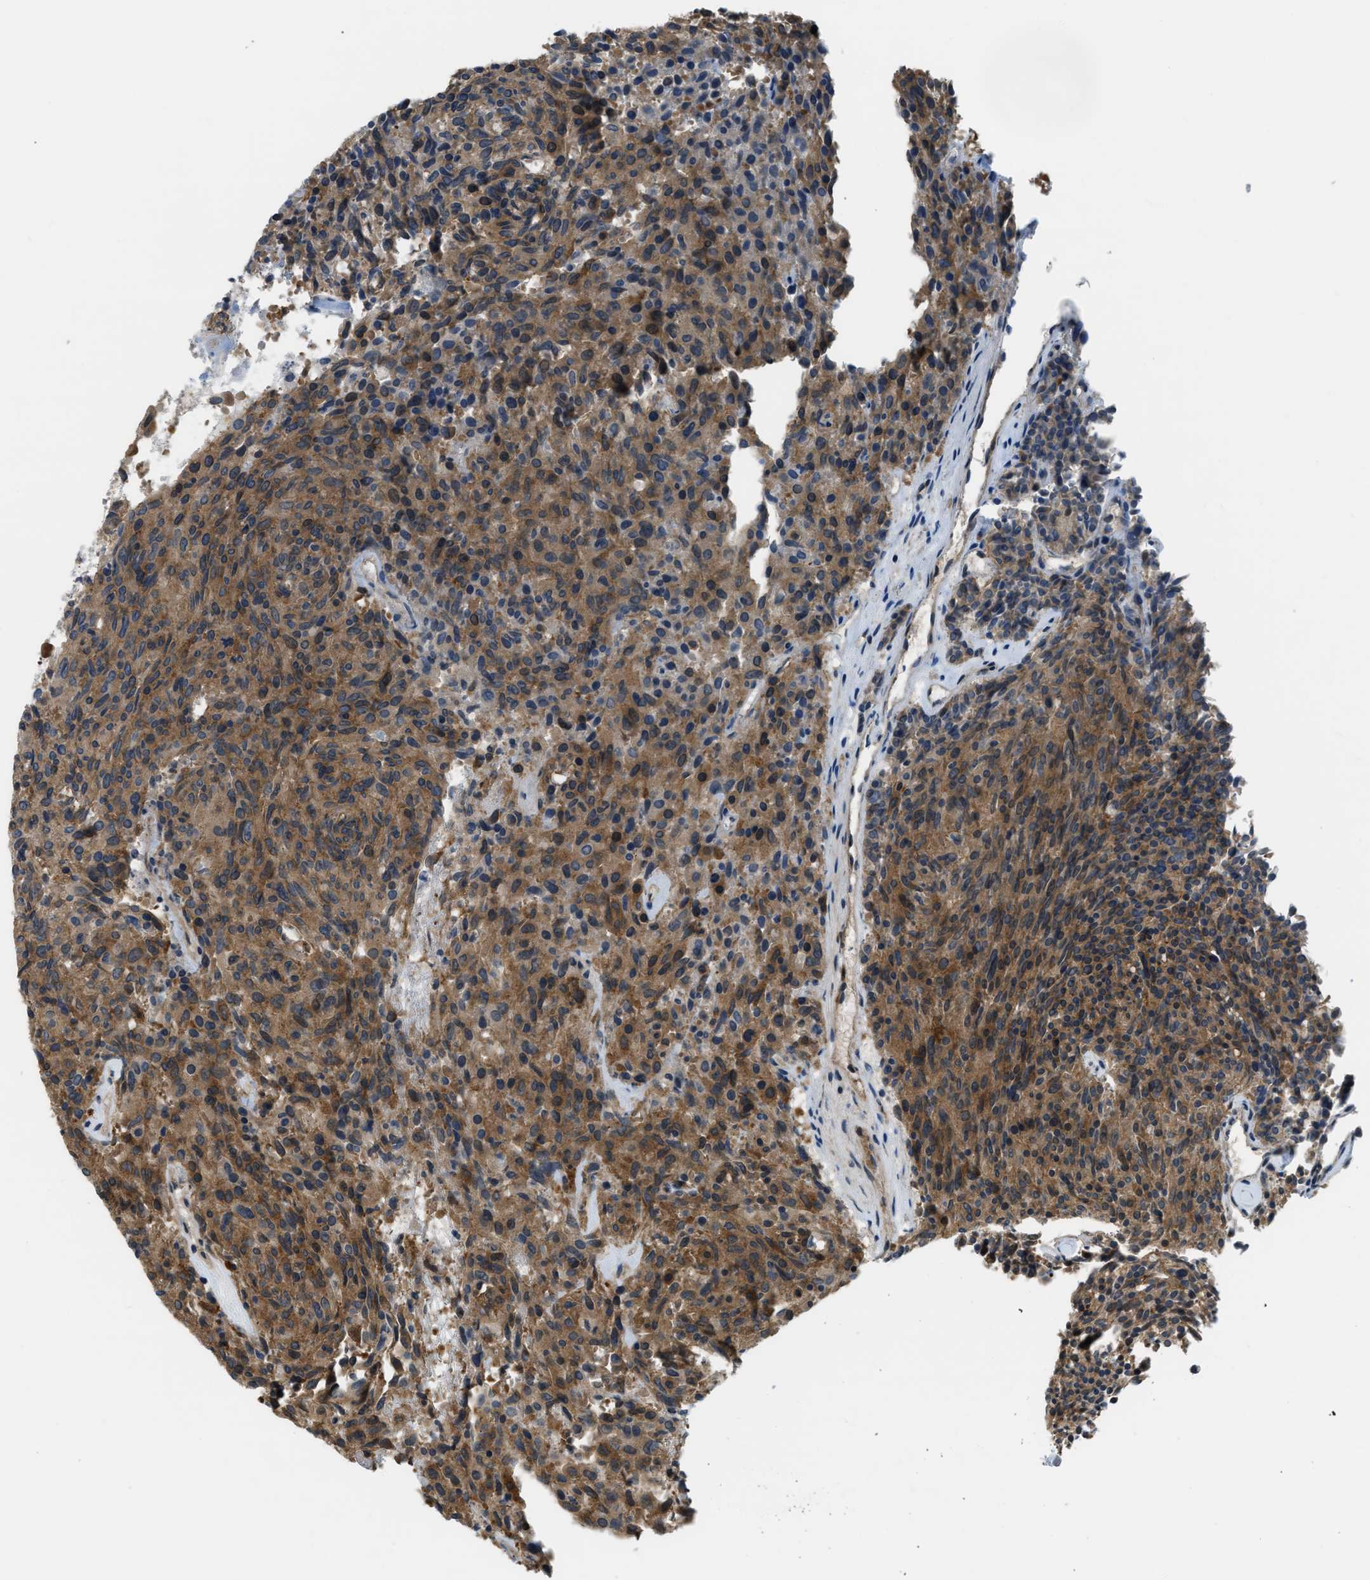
{"staining": {"intensity": "moderate", "quantity": ">75%", "location": "cytoplasmic/membranous"}, "tissue": "carcinoid", "cell_type": "Tumor cells", "image_type": "cancer", "snomed": [{"axis": "morphology", "description": "Carcinoid, malignant, NOS"}, {"axis": "topography", "description": "Pancreas"}], "caption": "Human carcinoid (malignant) stained for a protein (brown) demonstrates moderate cytoplasmic/membranous positive positivity in about >75% of tumor cells.", "gene": "KIAA1671", "patient": {"sex": "female", "age": 54}}